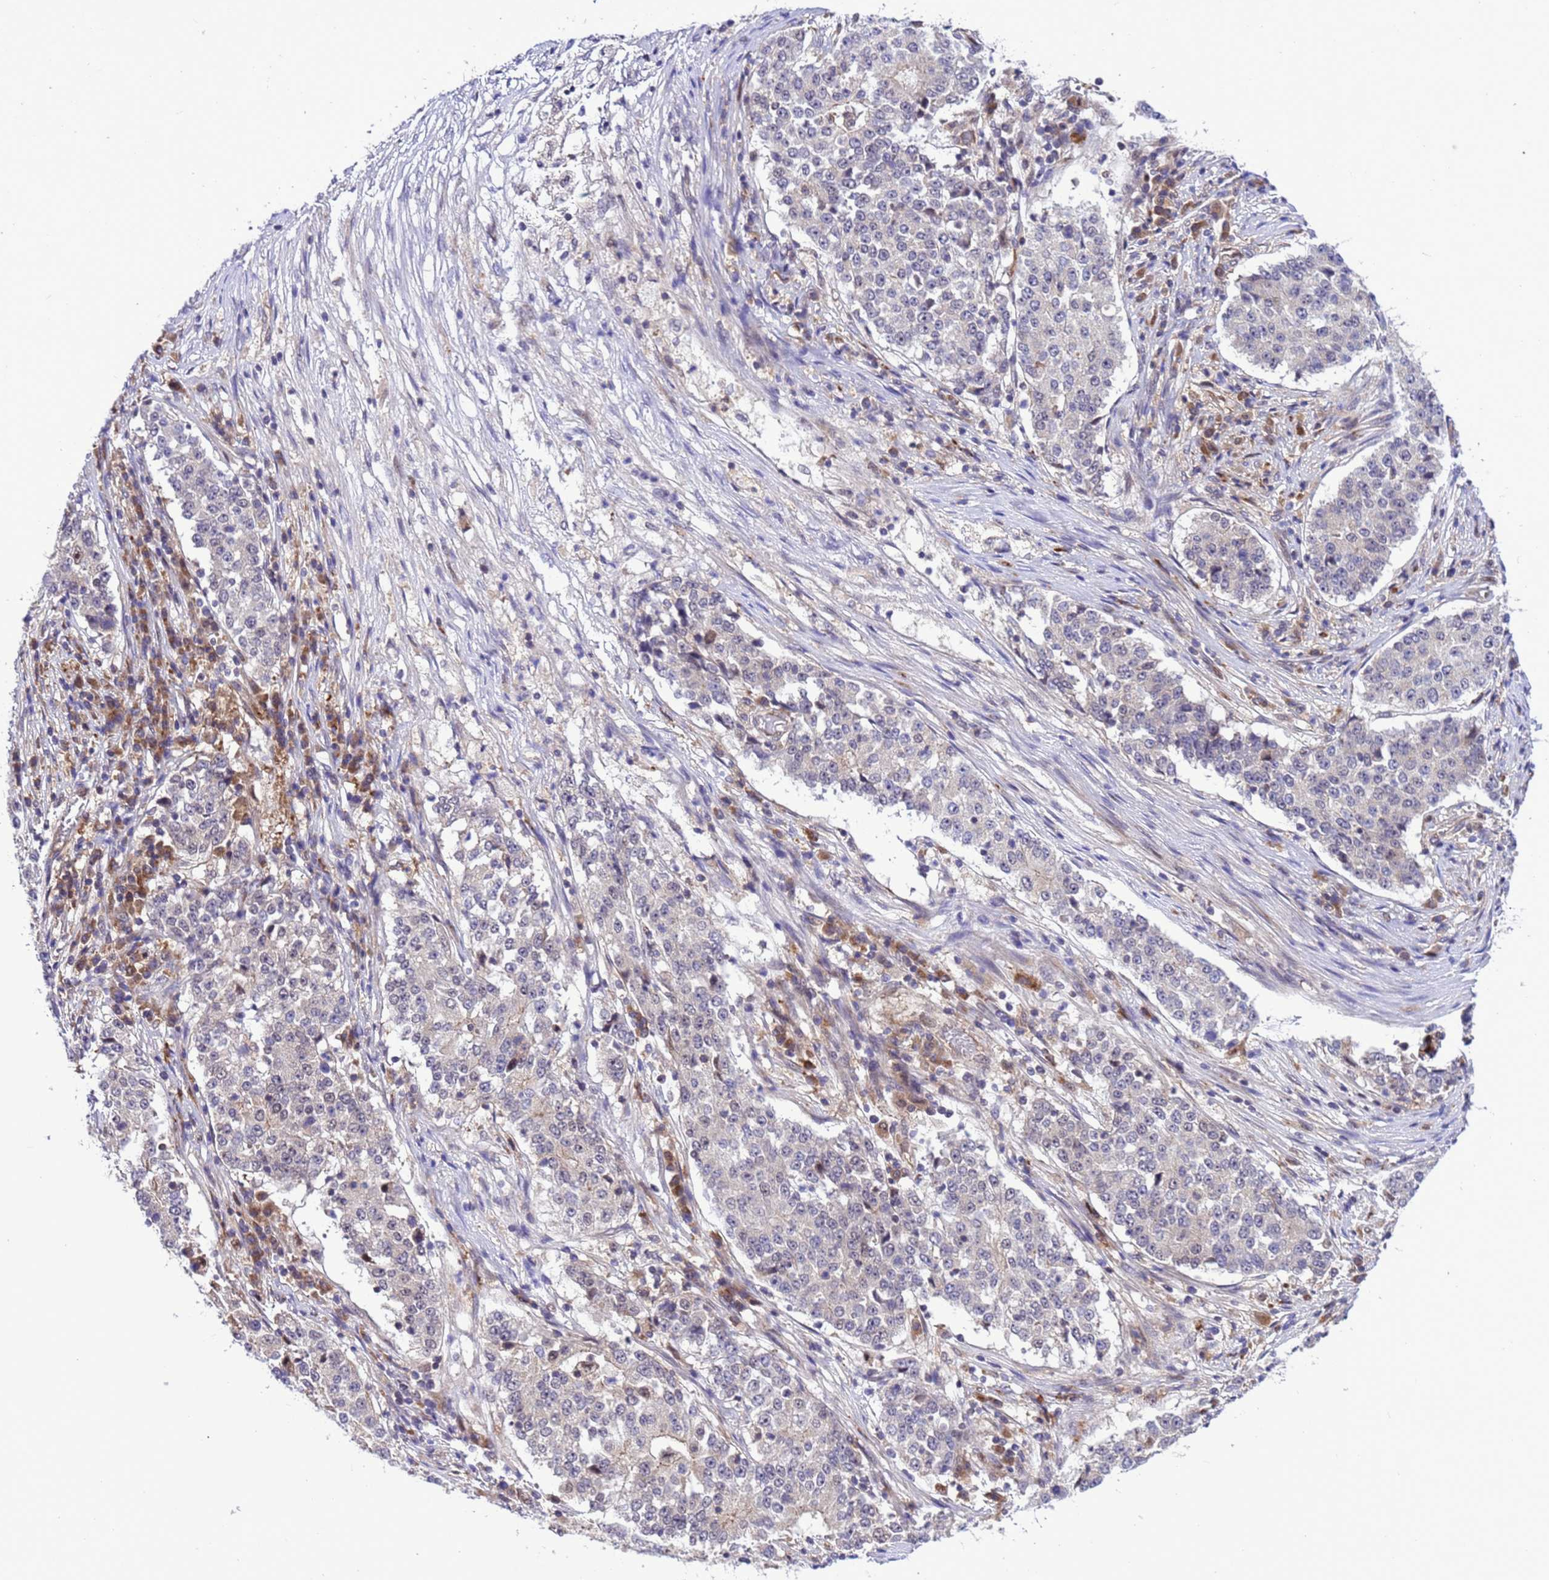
{"staining": {"intensity": "negative", "quantity": "none", "location": "none"}, "tissue": "stomach cancer", "cell_type": "Tumor cells", "image_type": "cancer", "snomed": [{"axis": "morphology", "description": "Adenocarcinoma, NOS"}, {"axis": "topography", "description": "Stomach"}], "caption": "Adenocarcinoma (stomach) was stained to show a protein in brown. There is no significant positivity in tumor cells.", "gene": "RASD1", "patient": {"sex": "male", "age": 59}}